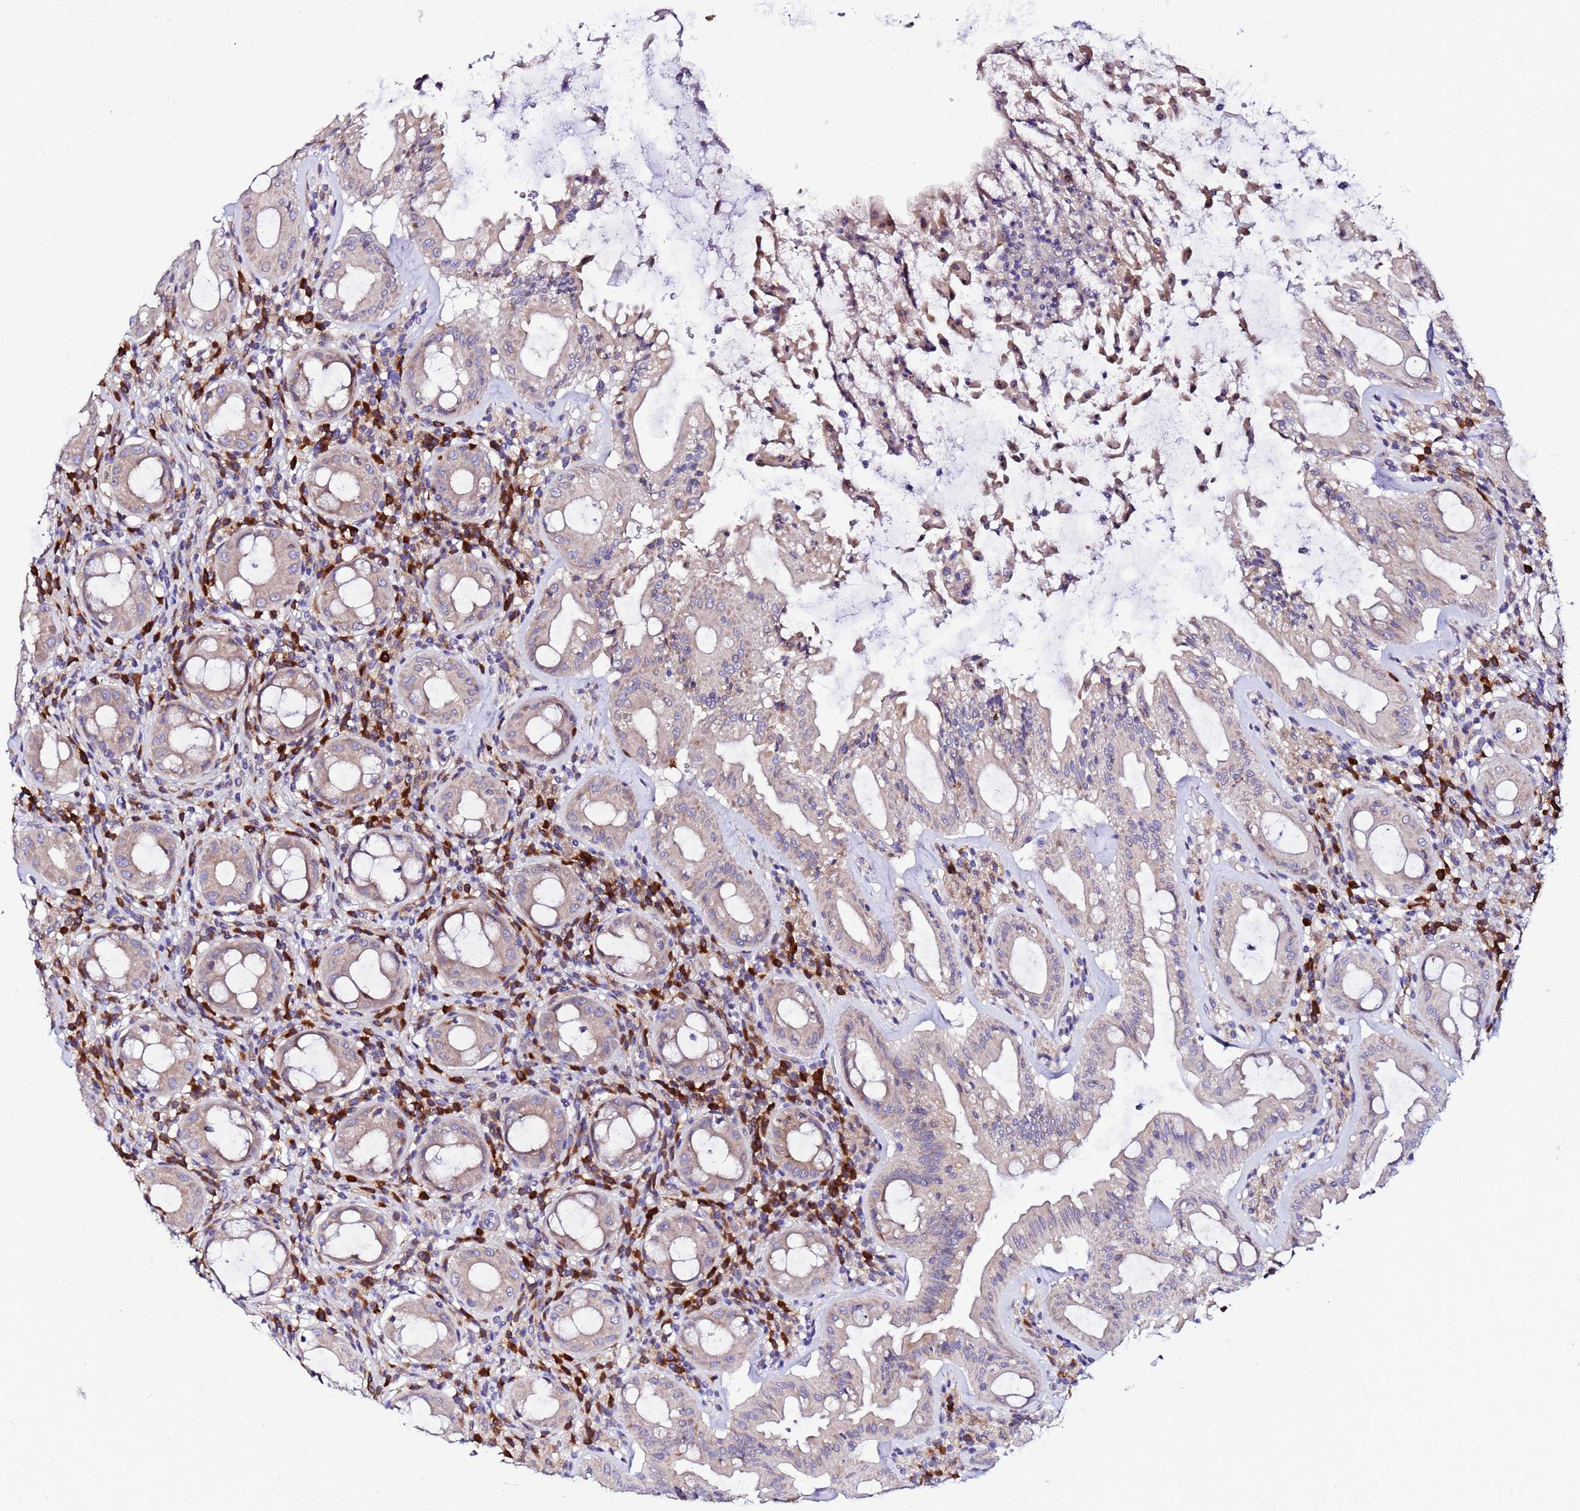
{"staining": {"intensity": "moderate", "quantity": ">75%", "location": "cytoplasmic/membranous"}, "tissue": "rectum", "cell_type": "Glandular cells", "image_type": "normal", "snomed": [{"axis": "morphology", "description": "Normal tissue, NOS"}, {"axis": "topography", "description": "Rectum"}], "caption": "A medium amount of moderate cytoplasmic/membranous positivity is appreciated in approximately >75% of glandular cells in unremarkable rectum.", "gene": "JRKL", "patient": {"sex": "female", "age": 57}}